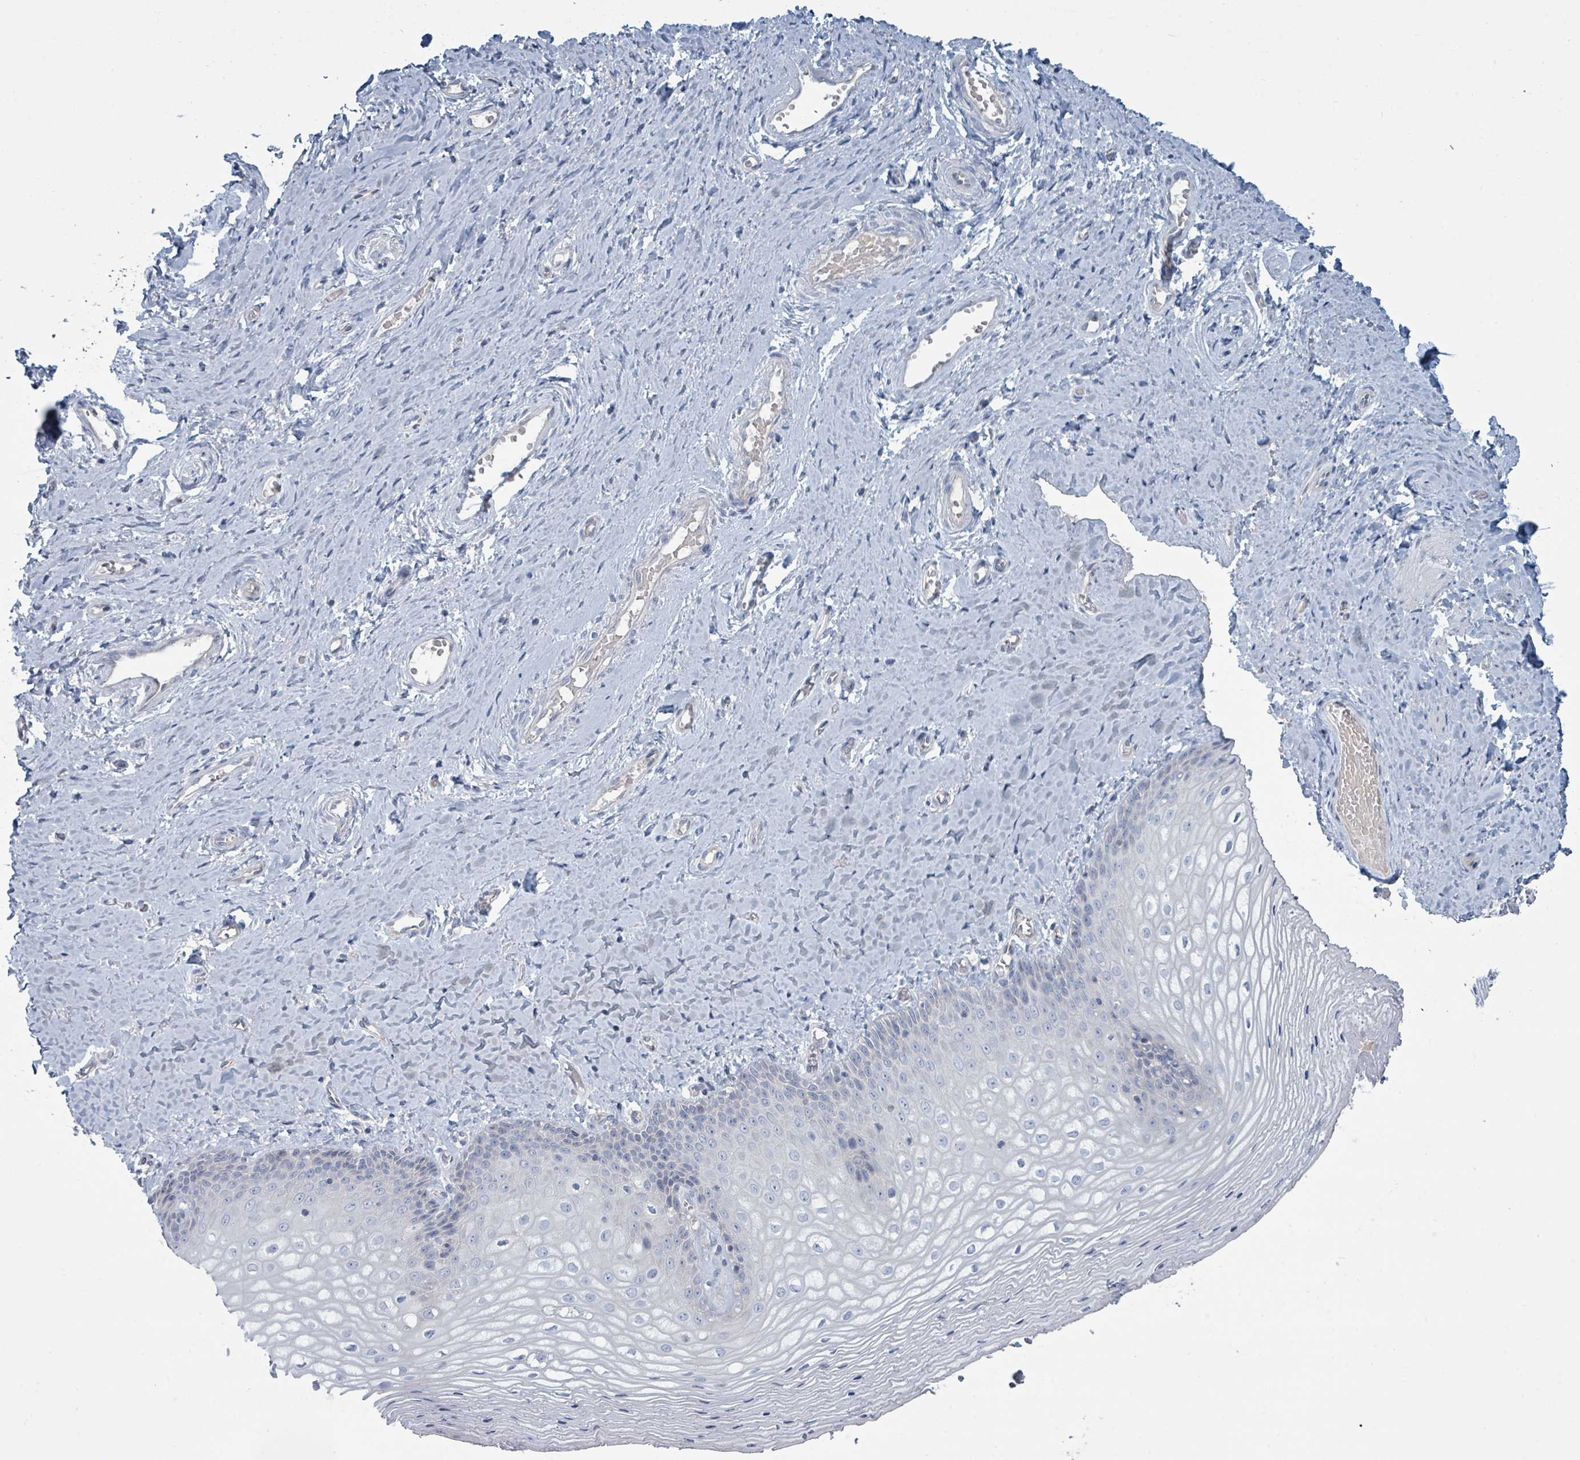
{"staining": {"intensity": "negative", "quantity": "none", "location": "none"}, "tissue": "vagina", "cell_type": "Squamous epithelial cells", "image_type": "normal", "snomed": [{"axis": "morphology", "description": "Normal tissue, NOS"}, {"axis": "topography", "description": "Vagina"}], "caption": "Immunohistochemistry (IHC) of normal human vagina shows no positivity in squamous epithelial cells. (DAB immunohistochemistry (IHC) visualized using brightfield microscopy, high magnification).", "gene": "SLC25A45", "patient": {"sex": "female", "age": 65}}